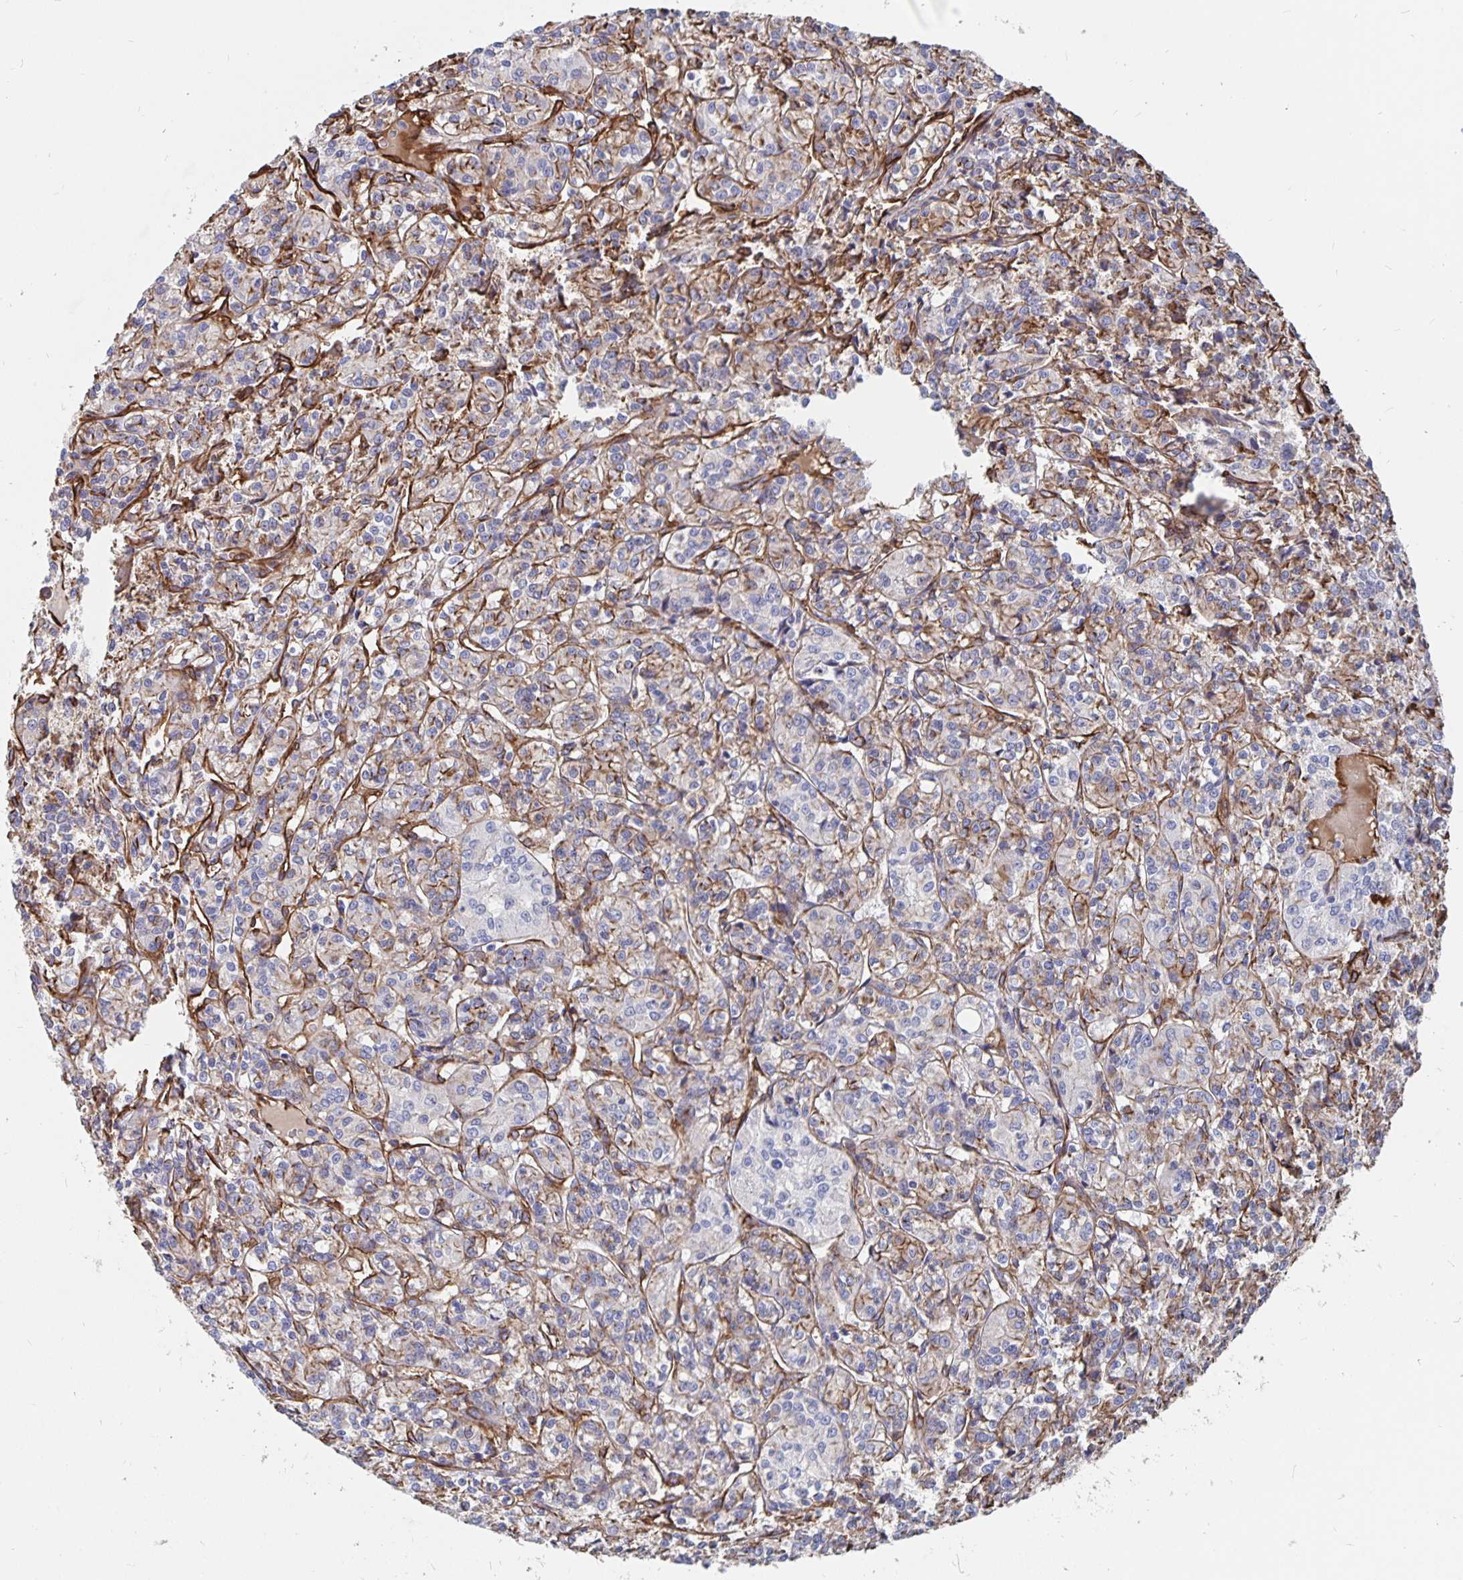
{"staining": {"intensity": "moderate", "quantity": "25%-75%", "location": "cytoplasmic/membranous"}, "tissue": "renal cancer", "cell_type": "Tumor cells", "image_type": "cancer", "snomed": [{"axis": "morphology", "description": "Adenocarcinoma, NOS"}, {"axis": "topography", "description": "Kidney"}], "caption": "Immunohistochemical staining of human renal cancer displays moderate cytoplasmic/membranous protein staining in about 25%-75% of tumor cells.", "gene": "DCHS2", "patient": {"sex": "male", "age": 36}}